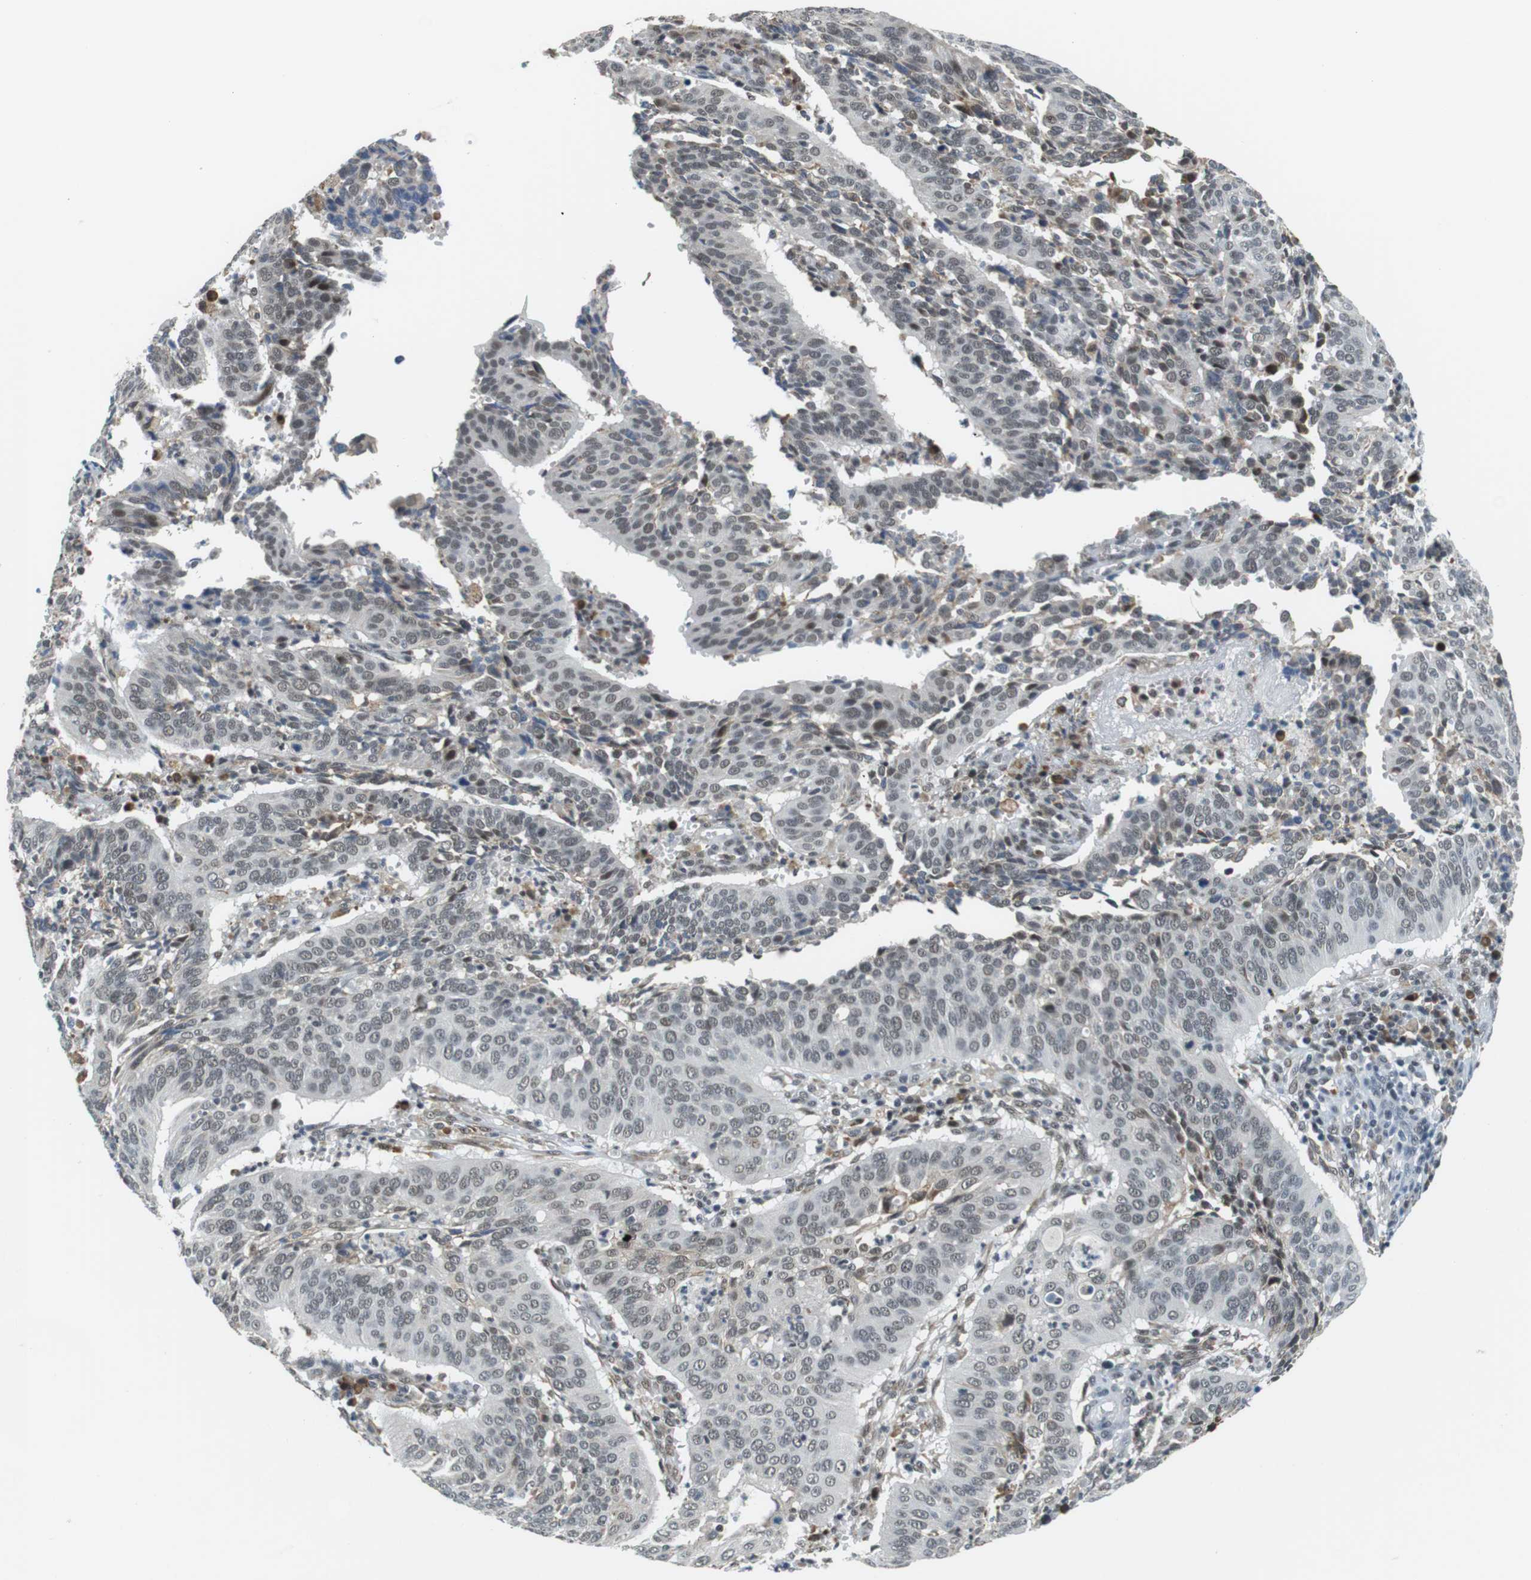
{"staining": {"intensity": "weak", "quantity": ">75%", "location": "nuclear"}, "tissue": "cervical cancer", "cell_type": "Tumor cells", "image_type": "cancer", "snomed": [{"axis": "morphology", "description": "Normal tissue, NOS"}, {"axis": "morphology", "description": "Squamous cell carcinoma, NOS"}, {"axis": "topography", "description": "Cervix"}], "caption": "Human cervical squamous cell carcinoma stained with a brown dye exhibits weak nuclear positive staining in about >75% of tumor cells.", "gene": "RNF38", "patient": {"sex": "female", "age": 39}}